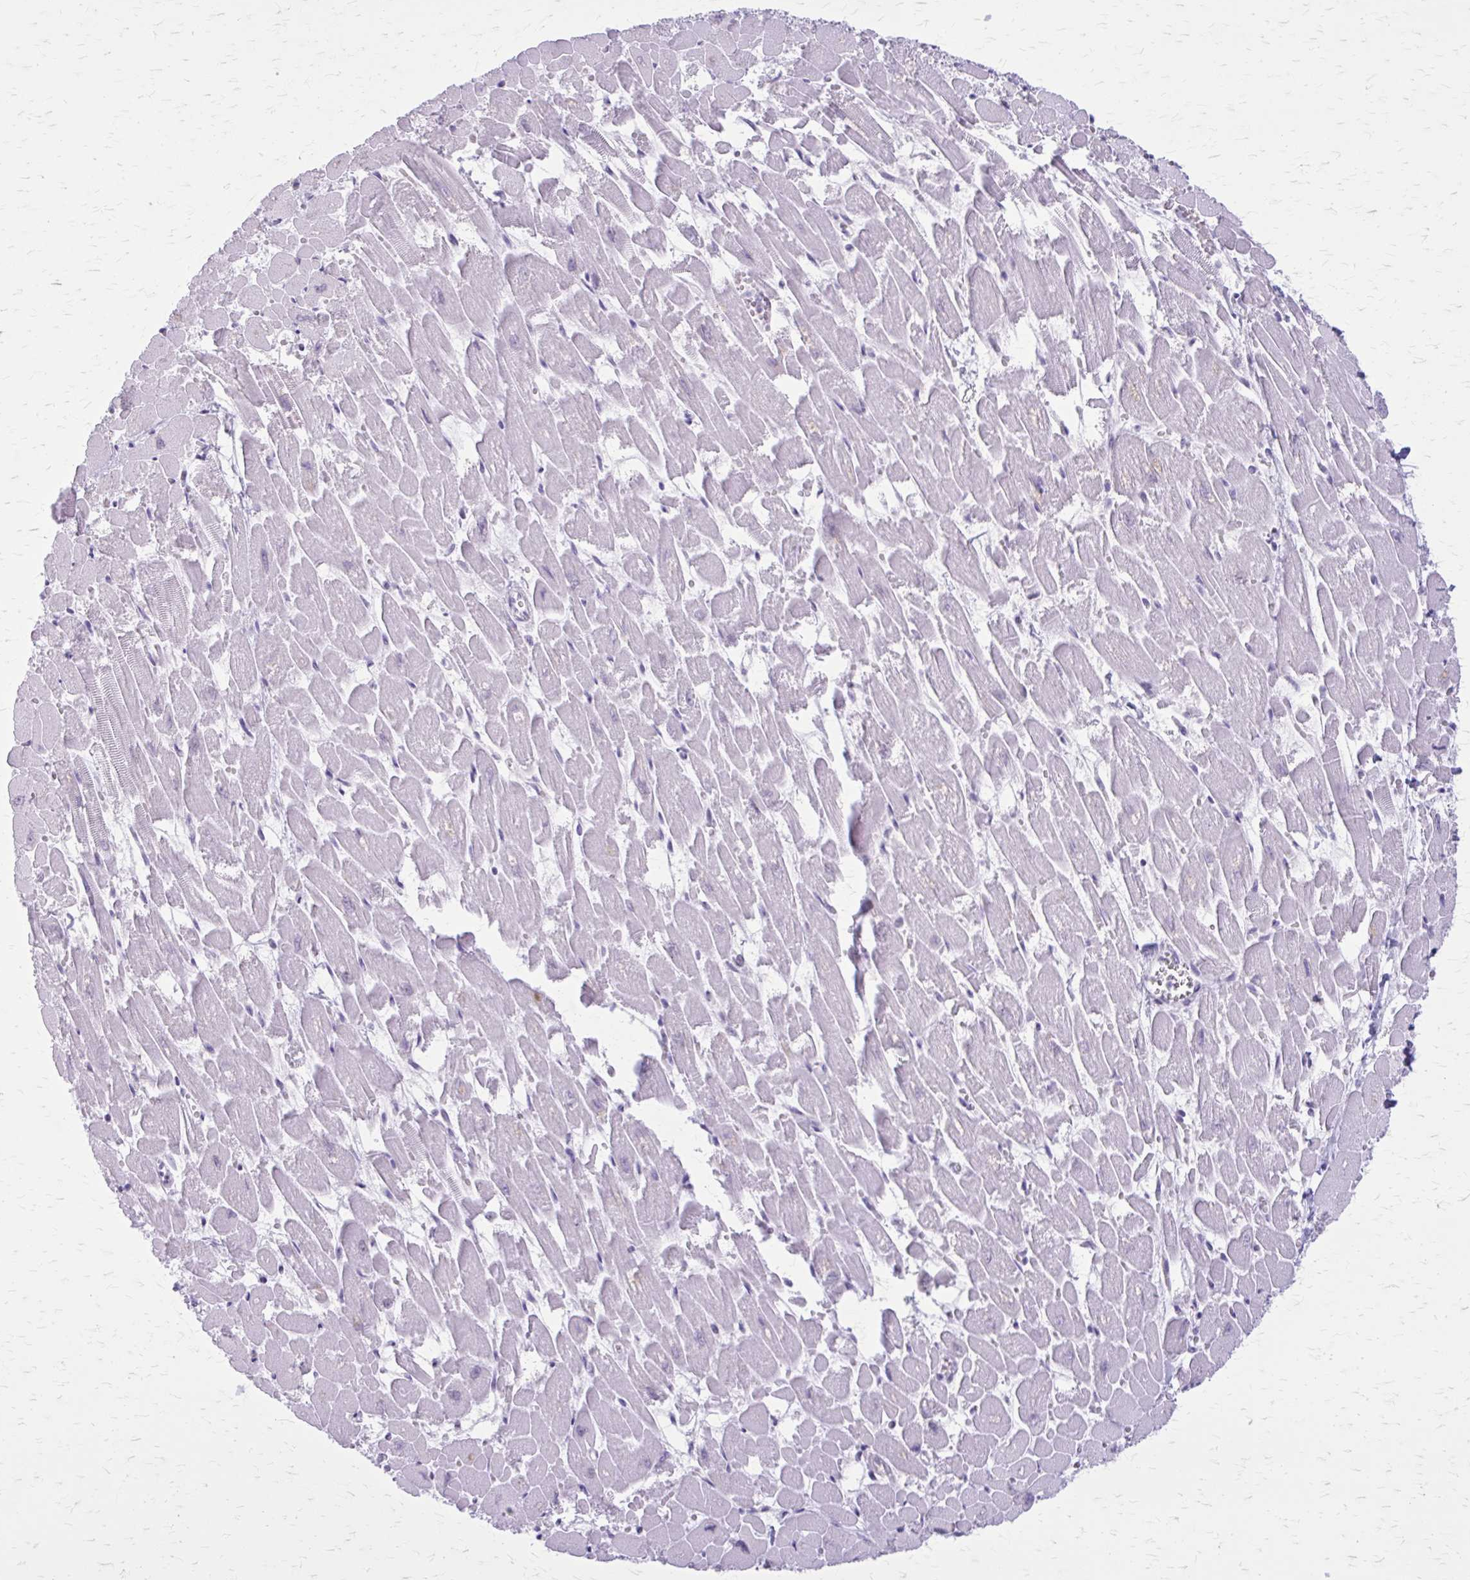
{"staining": {"intensity": "negative", "quantity": "none", "location": "none"}, "tissue": "heart muscle", "cell_type": "Cardiomyocytes", "image_type": "normal", "snomed": [{"axis": "morphology", "description": "Normal tissue, NOS"}, {"axis": "topography", "description": "Heart"}], "caption": "DAB immunohistochemical staining of normal human heart muscle reveals no significant expression in cardiomyocytes.", "gene": "GAD1", "patient": {"sex": "female", "age": 52}}